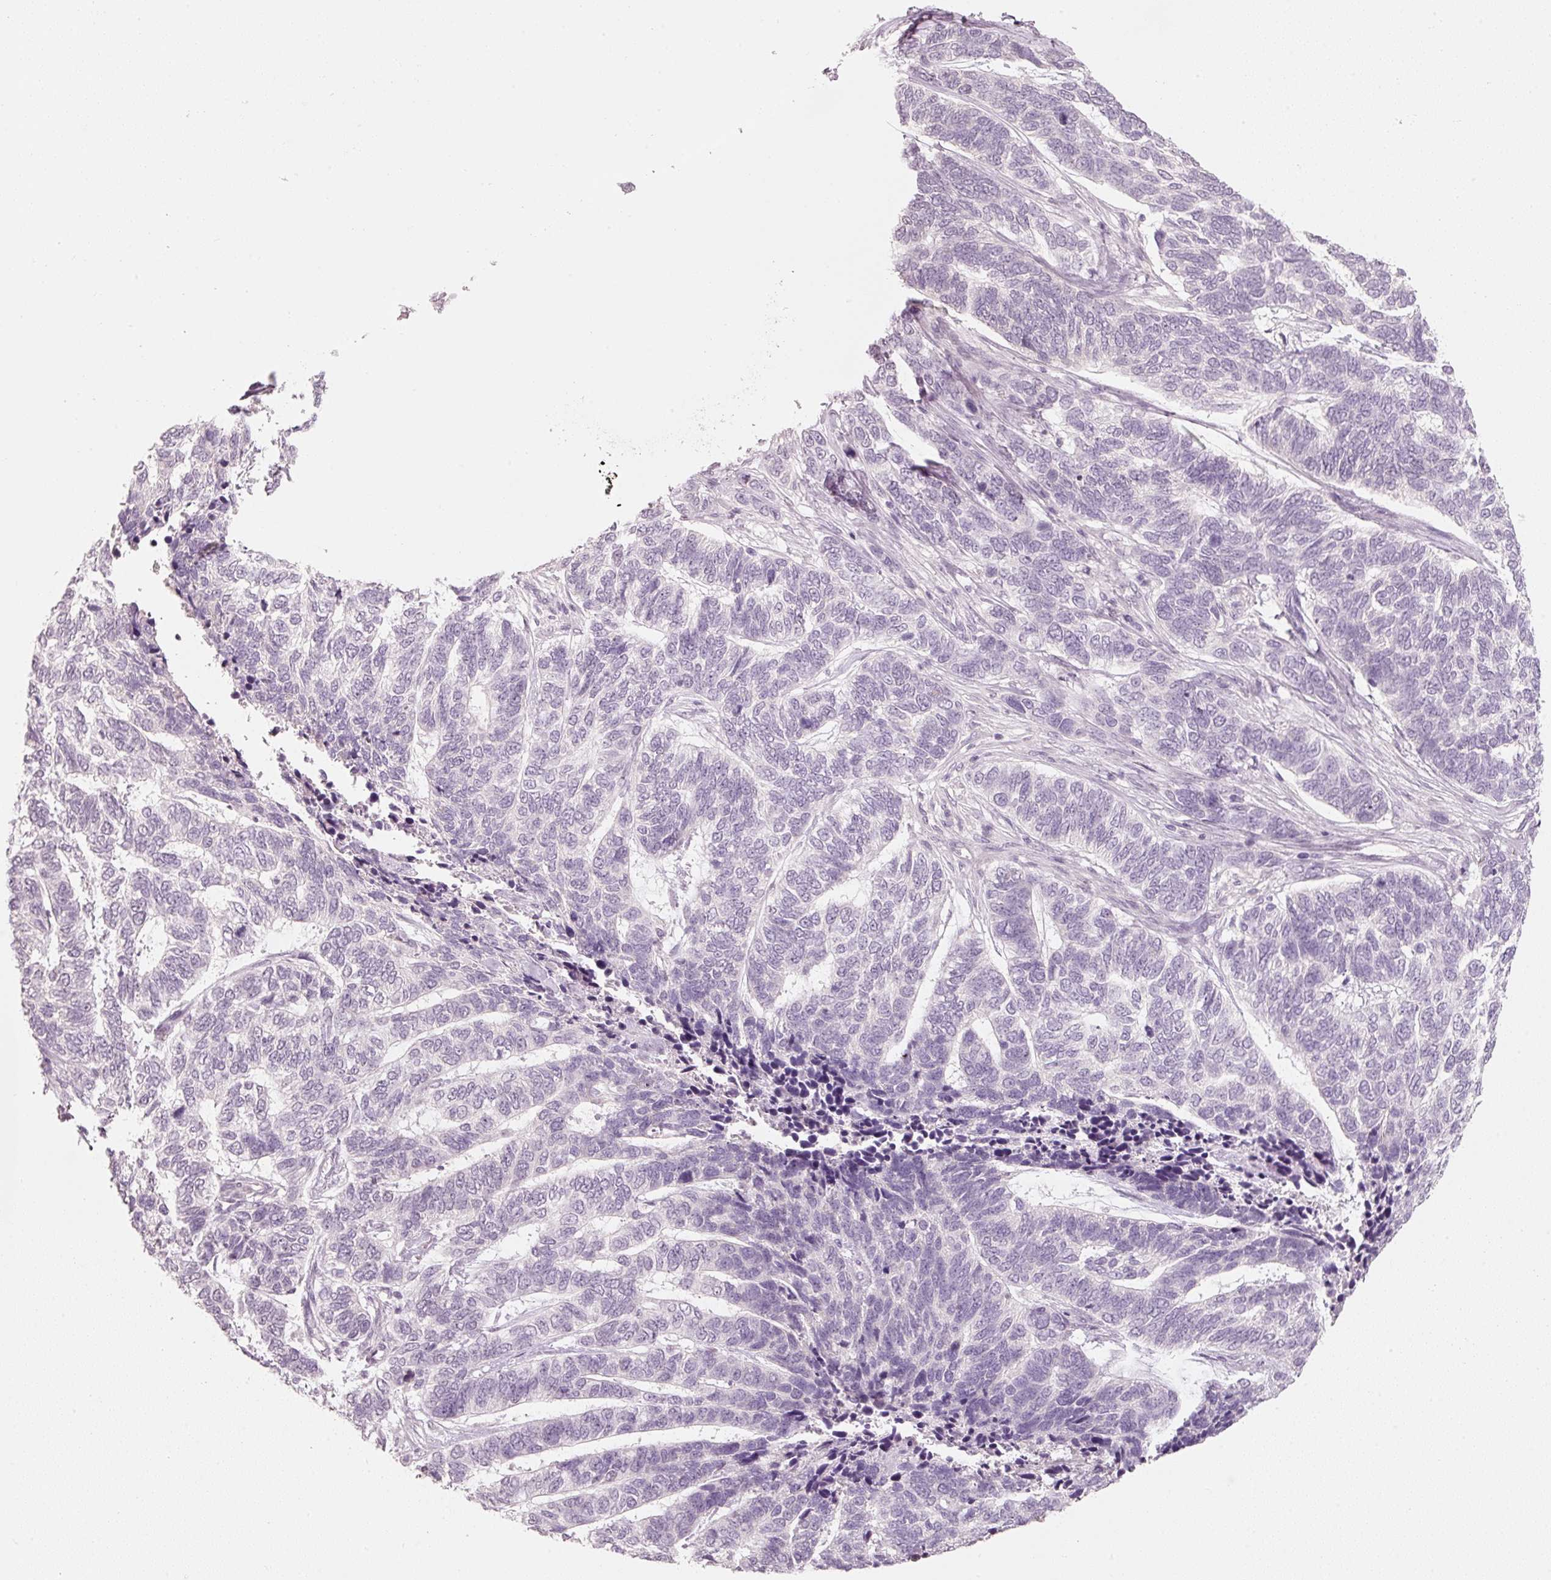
{"staining": {"intensity": "negative", "quantity": "none", "location": "none"}, "tissue": "skin cancer", "cell_type": "Tumor cells", "image_type": "cancer", "snomed": [{"axis": "morphology", "description": "Basal cell carcinoma"}, {"axis": "topography", "description": "Skin"}], "caption": "IHC photomicrograph of neoplastic tissue: skin cancer (basal cell carcinoma) stained with DAB (3,3'-diaminobenzidine) demonstrates no significant protein staining in tumor cells.", "gene": "STEAP1", "patient": {"sex": "female", "age": 65}}